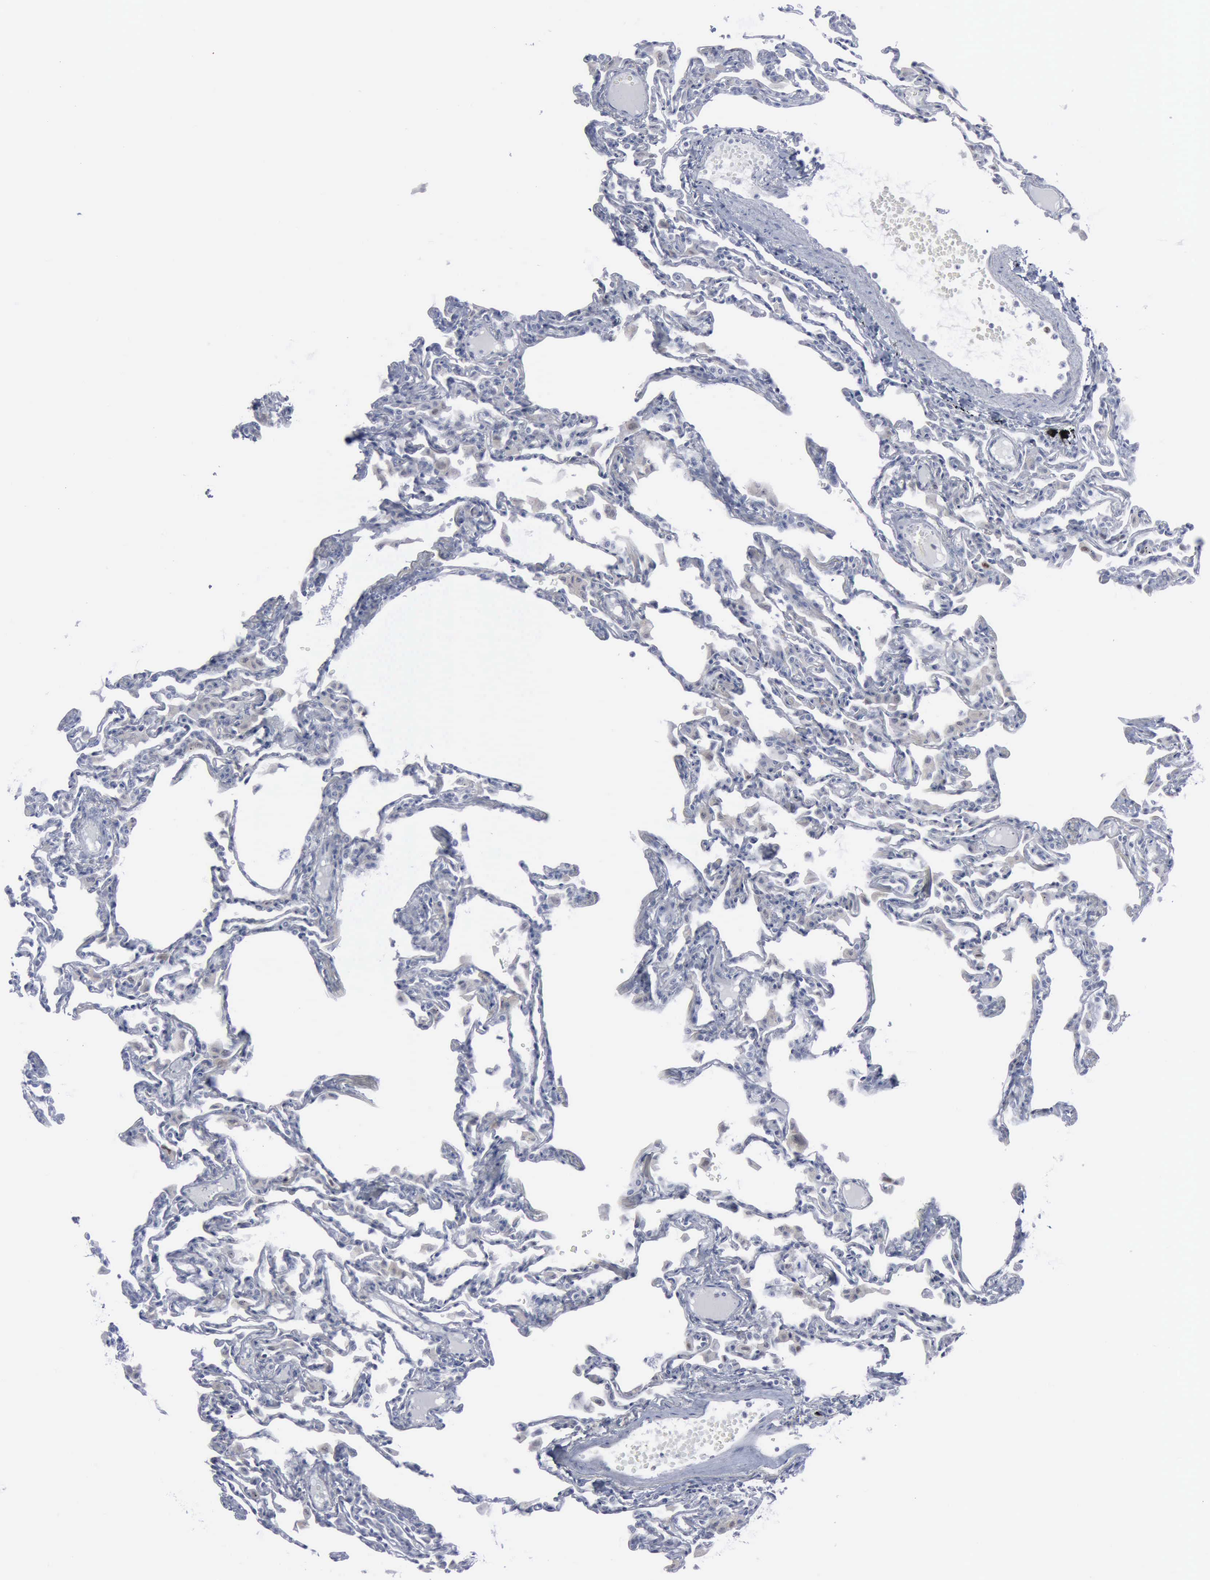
{"staining": {"intensity": "negative", "quantity": "none", "location": "none"}, "tissue": "lung", "cell_type": "Alveolar cells", "image_type": "normal", "snomed": [{"axis": "morphology", "description": "Normal tissue, NOS"}, {"axis": "topography", "description": "Lung"}], "caption": "Immunohistochemical staining of unremarkable lung demonstrates no significant expression in alveolar cells.", "gene": "MCM5", "patient": {"sex": "female", "age": 49}}